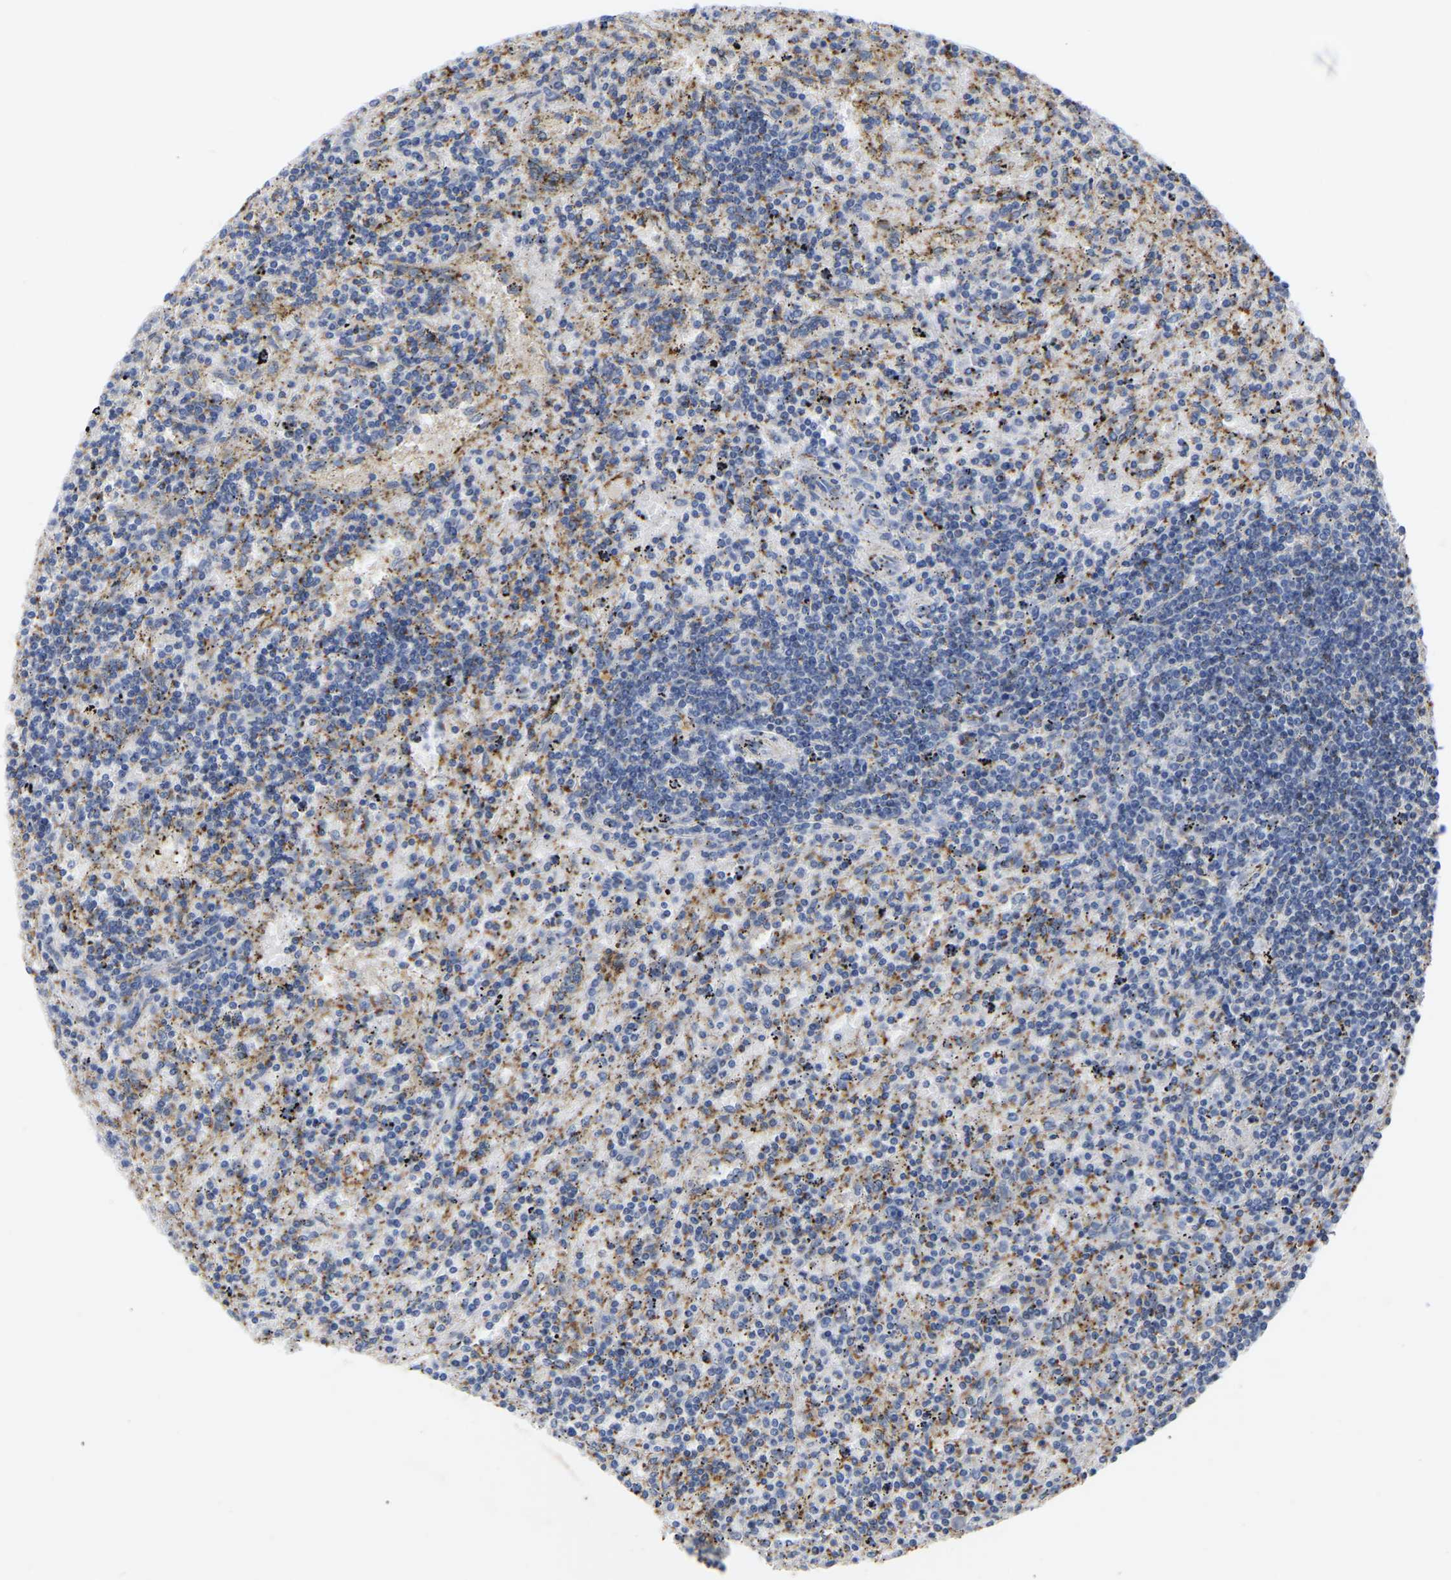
{"staining": {"intensity": "negative", "quantity": "none", "location": "none"}, "tissue": "lymphoma", "cell_type": "Tumor cells", "image_type": "cancer", "snomed": [{"axis": "morphology", "description": "Malignant lymphoma, non-Hodgkin's type, Low grade"}, {"axis": "topography", "description": "Spleen"}], "caption": "A histopathology image of low-grade malignant lymphoma, non-Hodgkin's type stained for a protein demonstrates no brown staining in tumor cells.", "gene": "ZNF449", "patient": {"sex": "male", "age": 76}}